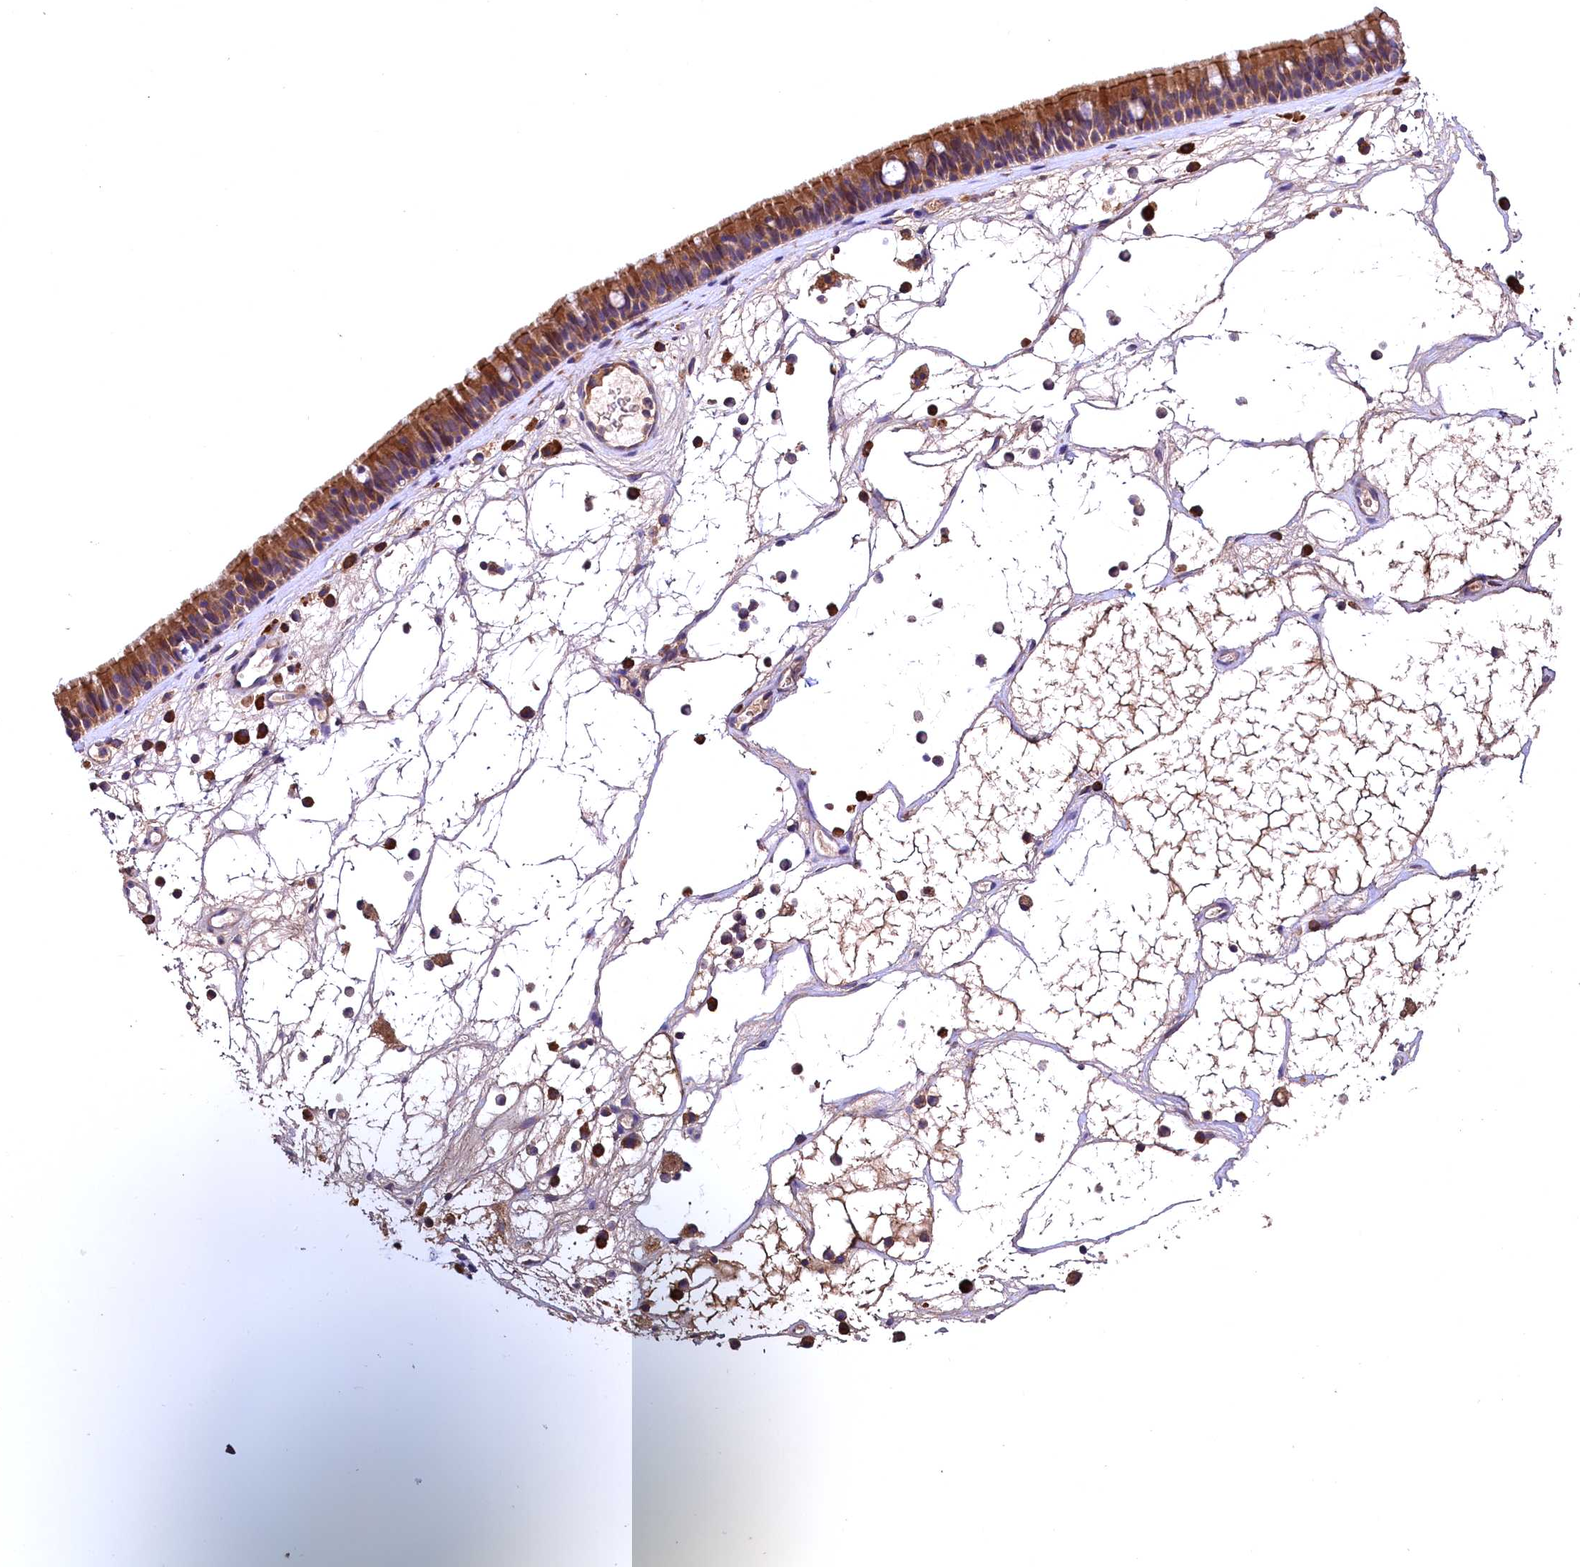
{"staining": {"intensity": "strong", "quantity": ">75%", "location": "cytoplasmic/membranous"}, "tissue": "nasopharynx", "cell_type": "Respiratory epithelial cells", "image_type": "normal", "snomed": [{"axis": "morphology", "description": "Normal tissue, NOS"}, {"axis": "morphology", "description": "Inflammation, NOS"}, {"axis": "morphology", "description": "Malignant melanoma, Metastatic site"}, {"axis": "topography", "description": "Nasopharynx"}], "caption": "About >75% of respiratory epithelial cells in benign nasopharynx reveal strong cytoplasmic/membranous protein positivity as visualized by brown immunohistochemical staining.", "gene": "ENKD1", "patient": {"sex": "male", "age": 70}}